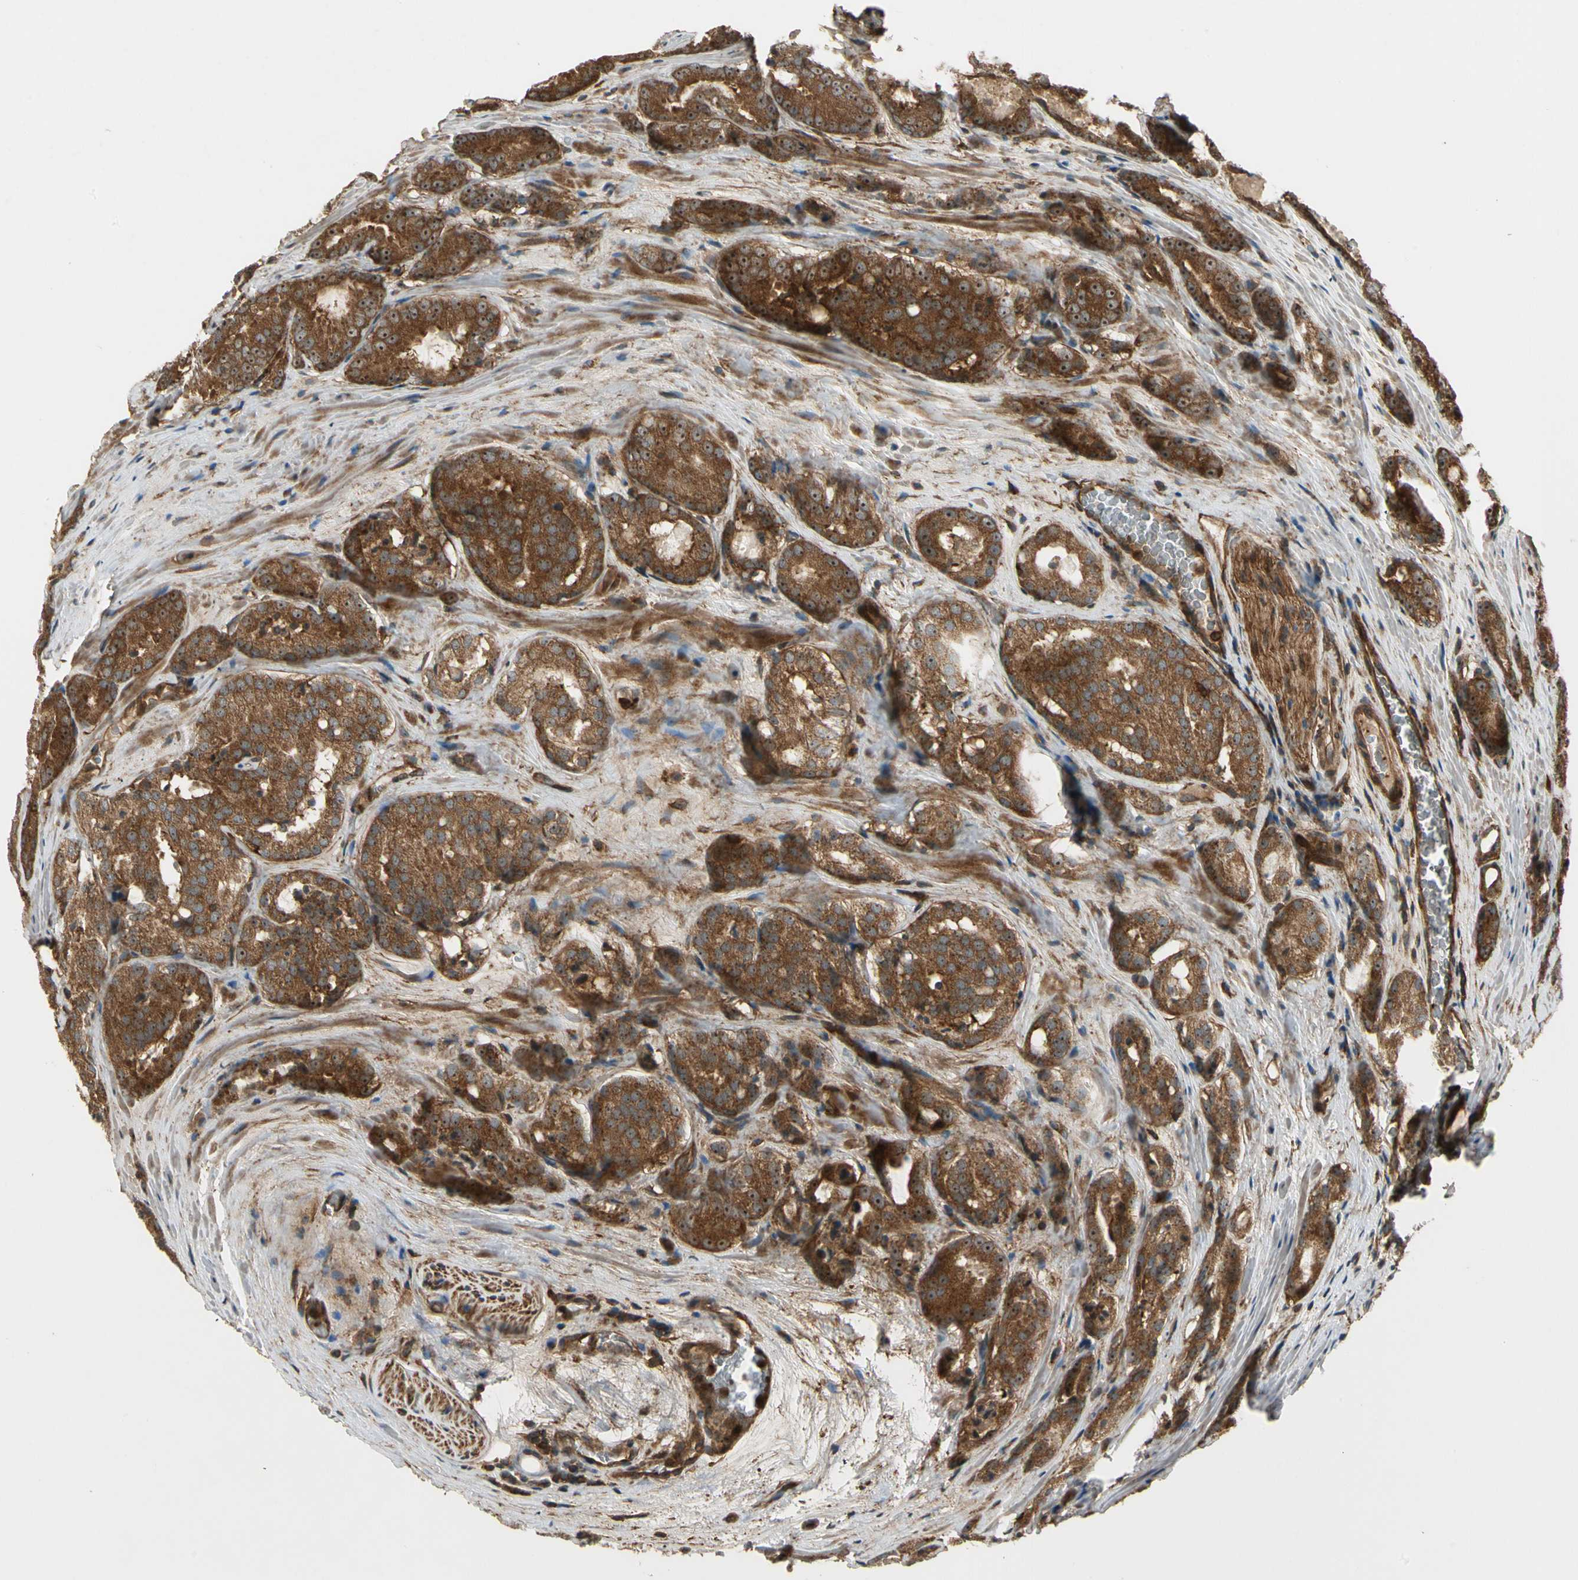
{"staining": {"intensity": "strong", "quantity": ">75%", "location": "cytoplasmic/membranous,nuclear"}, "tissue": "prostate cancer", "cell_type": "Tumor cells", "image_type": "cancer", "snomed": [{"axis": "morphology", "description": "Adenocarcinoma, High grade"}, {"axis": "topography", "description": "Prostate"}], "caption": "Brown immunohistochemical staining in human prostate cancer (high-grade adenocarcinoma) reveals strong cytoplasmic/membranous and nuclear staining in approximately >75% of tumor cells.", "gene": "FKBP15", "patient": {"sex": "male", "age": 64}}